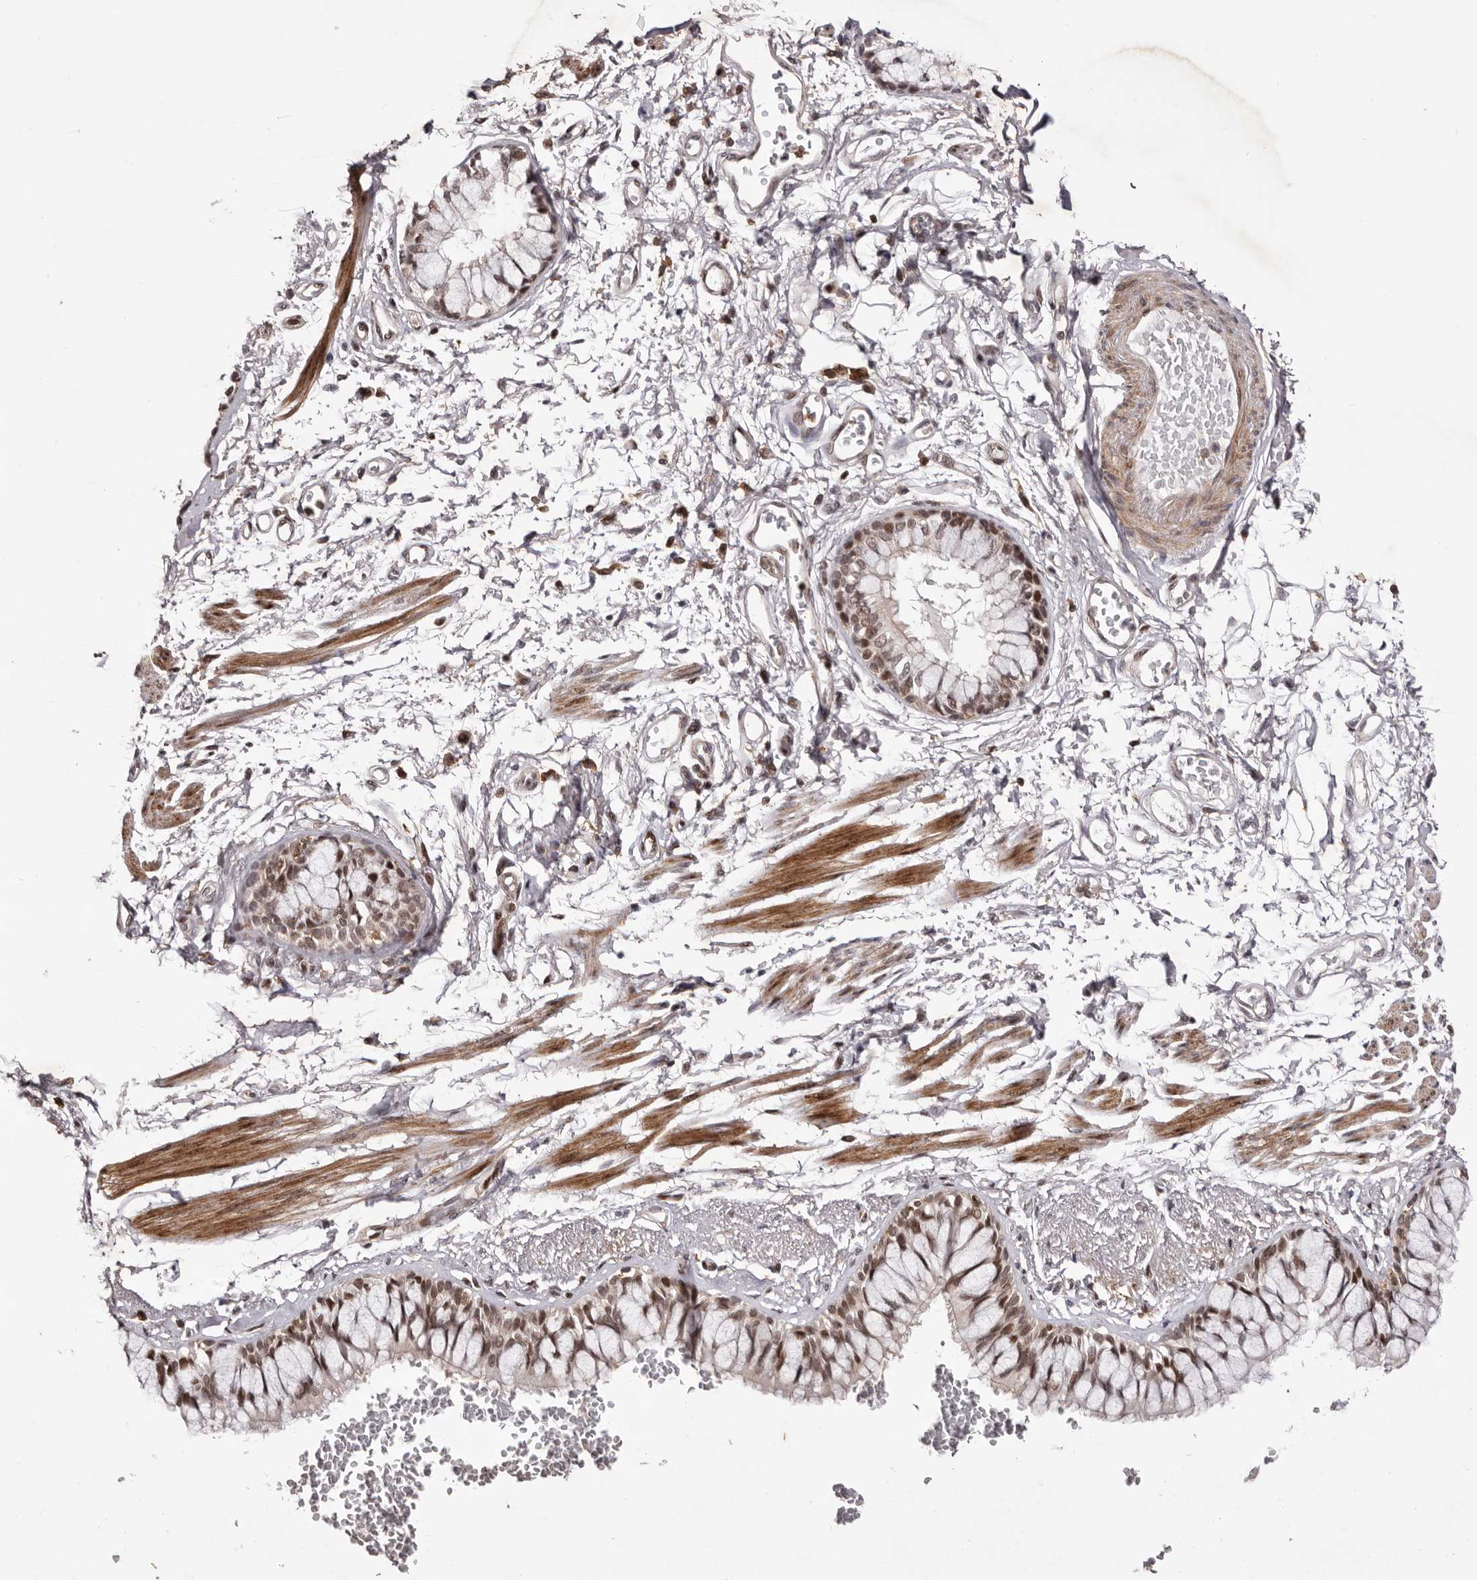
{"staining": {"intensity": "moderate", "quantity": ">75%", "location": "nuclear"}, "tissue": "bronchus", "cell_type": "Respiratory epithelial cells", "image_type": "normal", "snomed": [{"axis": "morphology", "description": "Normal tissue, NOS"}, {"axis": "topography", "description": "Cartilage tissue"}, {"axis": "topography", "description": "Bronchus"}], "caption": "Moderate nuclear protein expression is seen in about >75% of respiratory epithelial cells in bronchus. (Brightfield microscopy of DAB IHC at high magnification).", "gene": "FBXO5", "patient": {"sex": "female", "age": 73}}